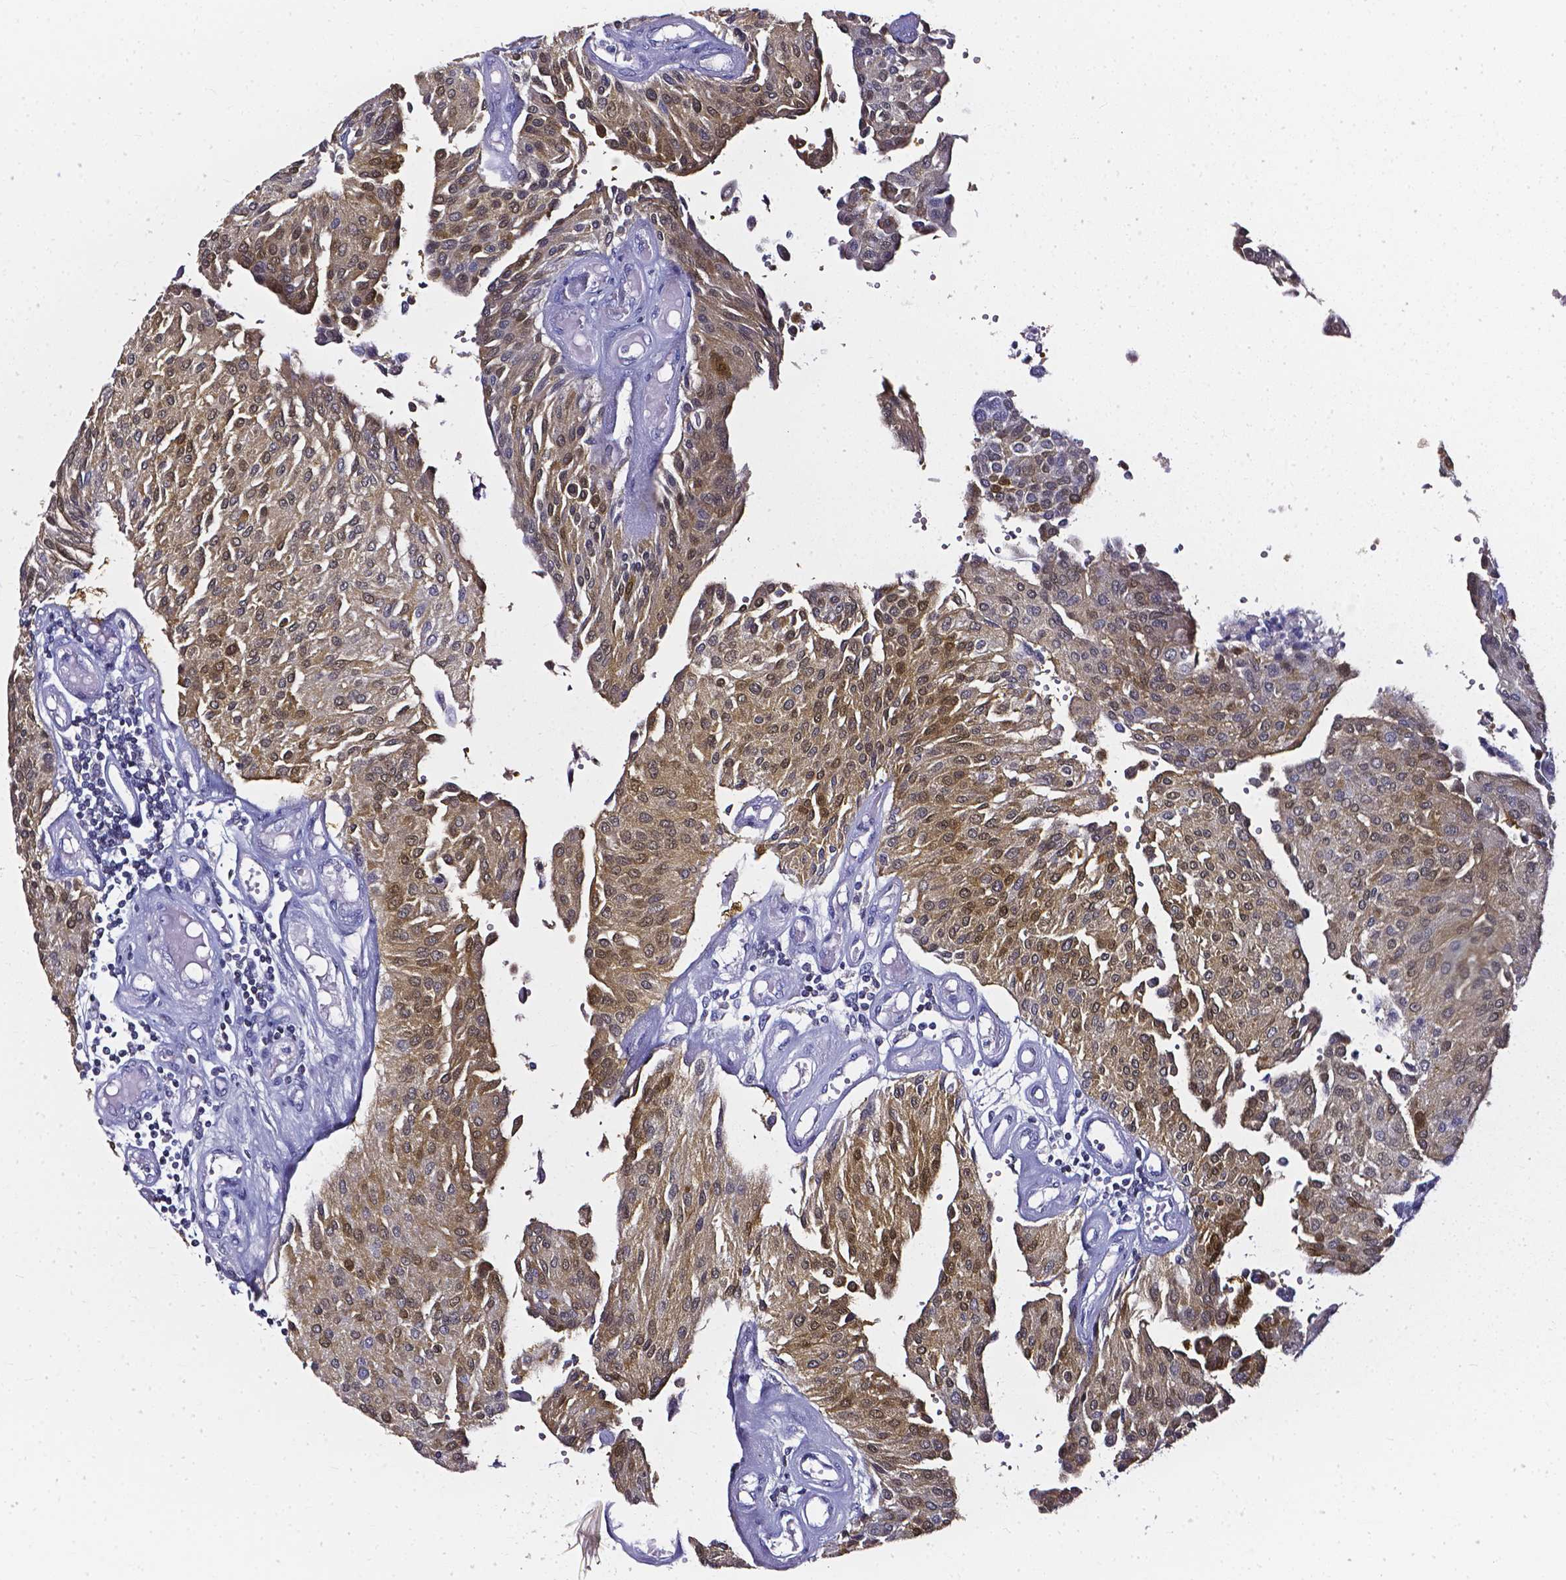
{"staining": {"intensity": "weak", "quantity": ">75%", "location": "cytoplasmic/membranous"}, "tissue": "urothelial cancer", "cell_type": "Tumor cells", "image_type": "cancer", "snomed": [{"axis": "morphology", "description": "Urothelial carcinoma, NOS"}, {"axis": "topography", "description": "Urinary bladder"}], "caption": "This image reveals immunohistochemistry (IHC) staining of human transitional cell carcinoma, with low weak cytoplasmic/membranous positivity in about >75% of tumor cells.", "gene": "AKR1B10", "patient": {"sex": "male", "age": 55}}